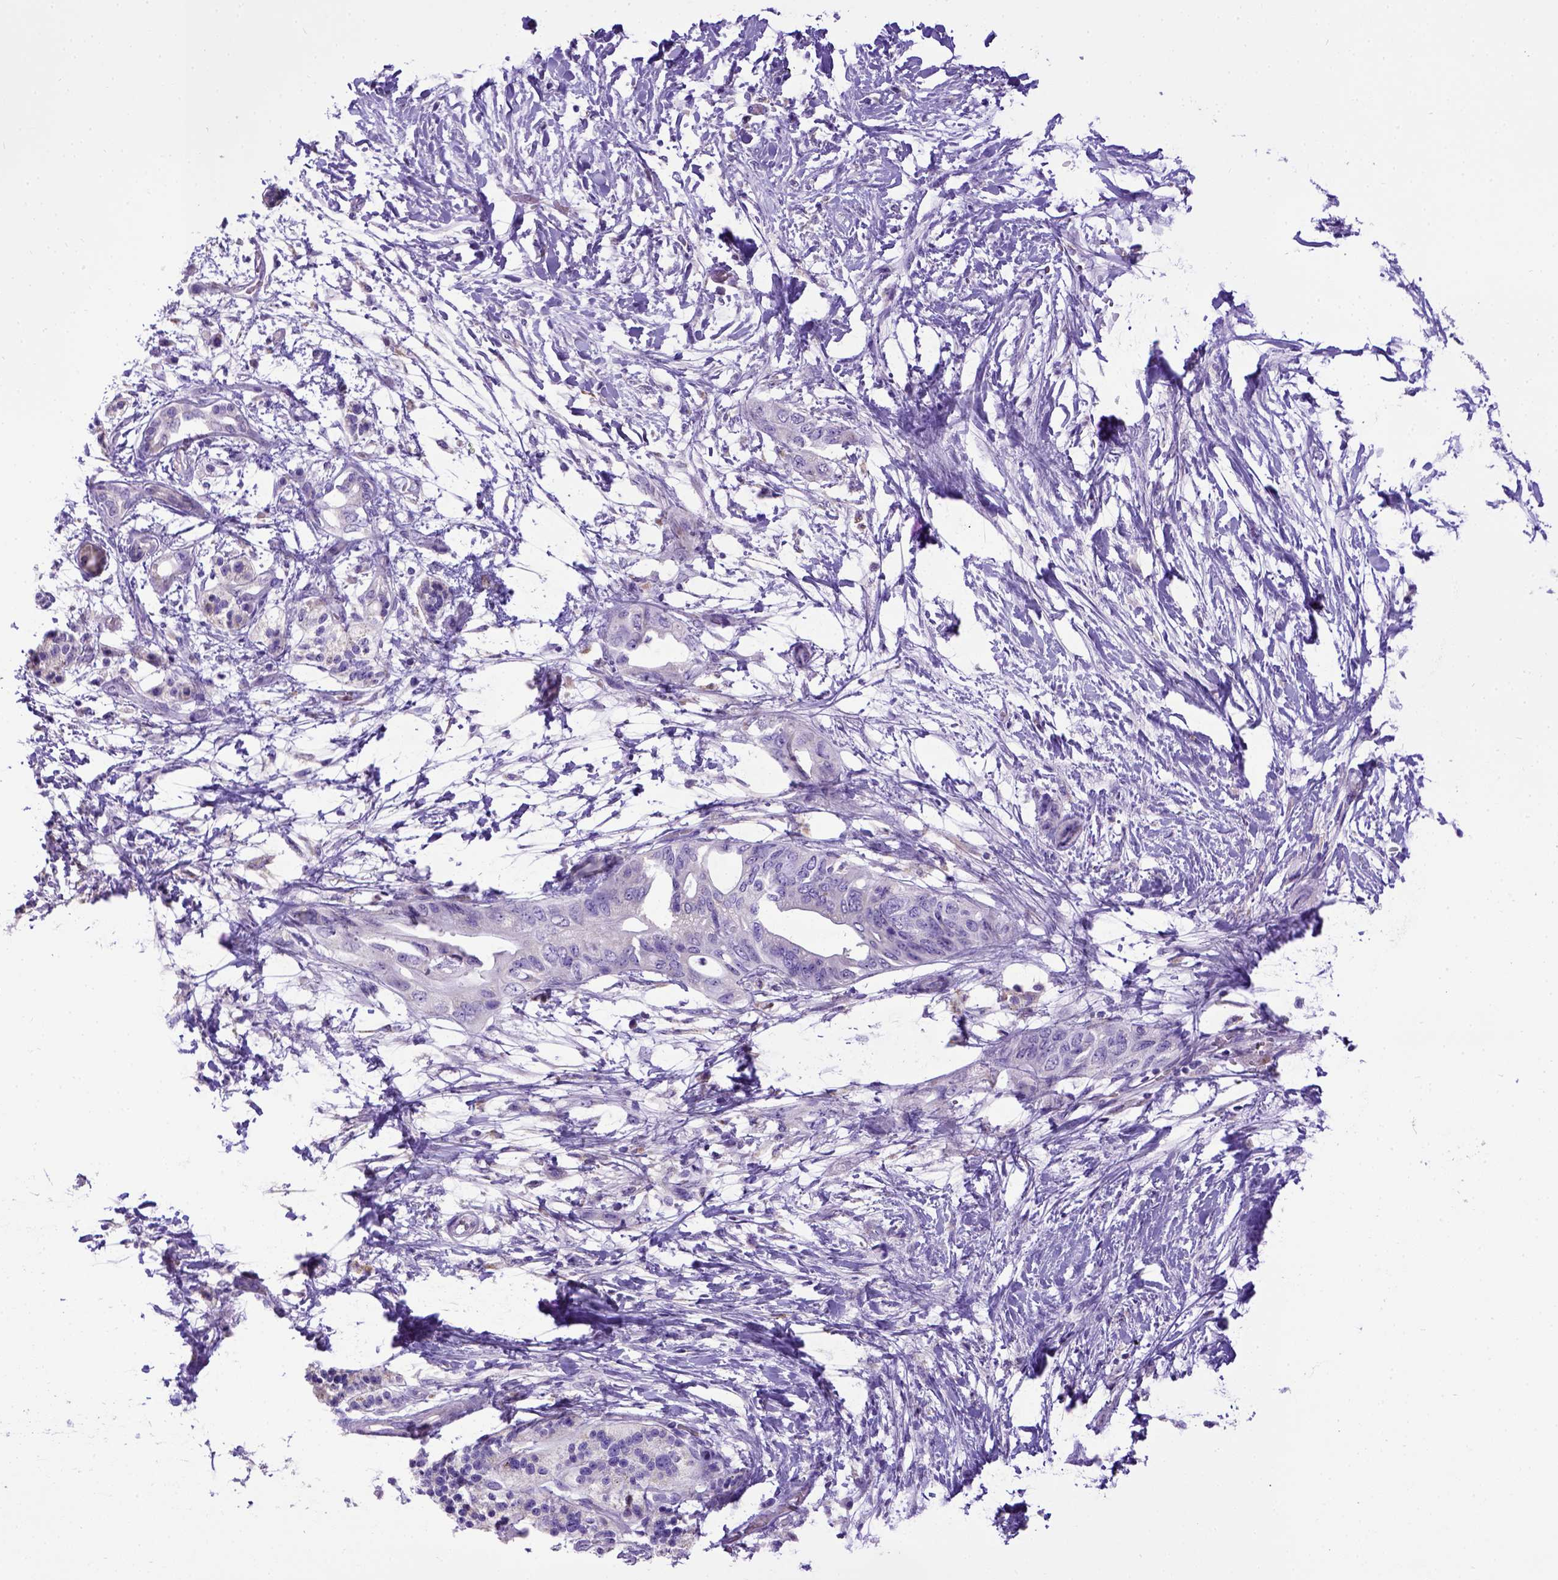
{"staining": {"intensity": "negative", "quantity": "none", "location": "none"}, "tissue": "pancreatic cancer", "cell_type": "Tumor cells", "image_type": "cancer", "snomed": [{"axis": "morphology", "description": "Adenocarcinoma, NOS"}, {"axis": "topography", "description": "Pancreas"}], "caption": "Immunohistochemistry (IHC) image of pancreatic cancer stained for a protein (brown), which exhibits no expression in tumor cells.", "gene": "SPEF1", "patient": {"sex": "female", "age": 72}}